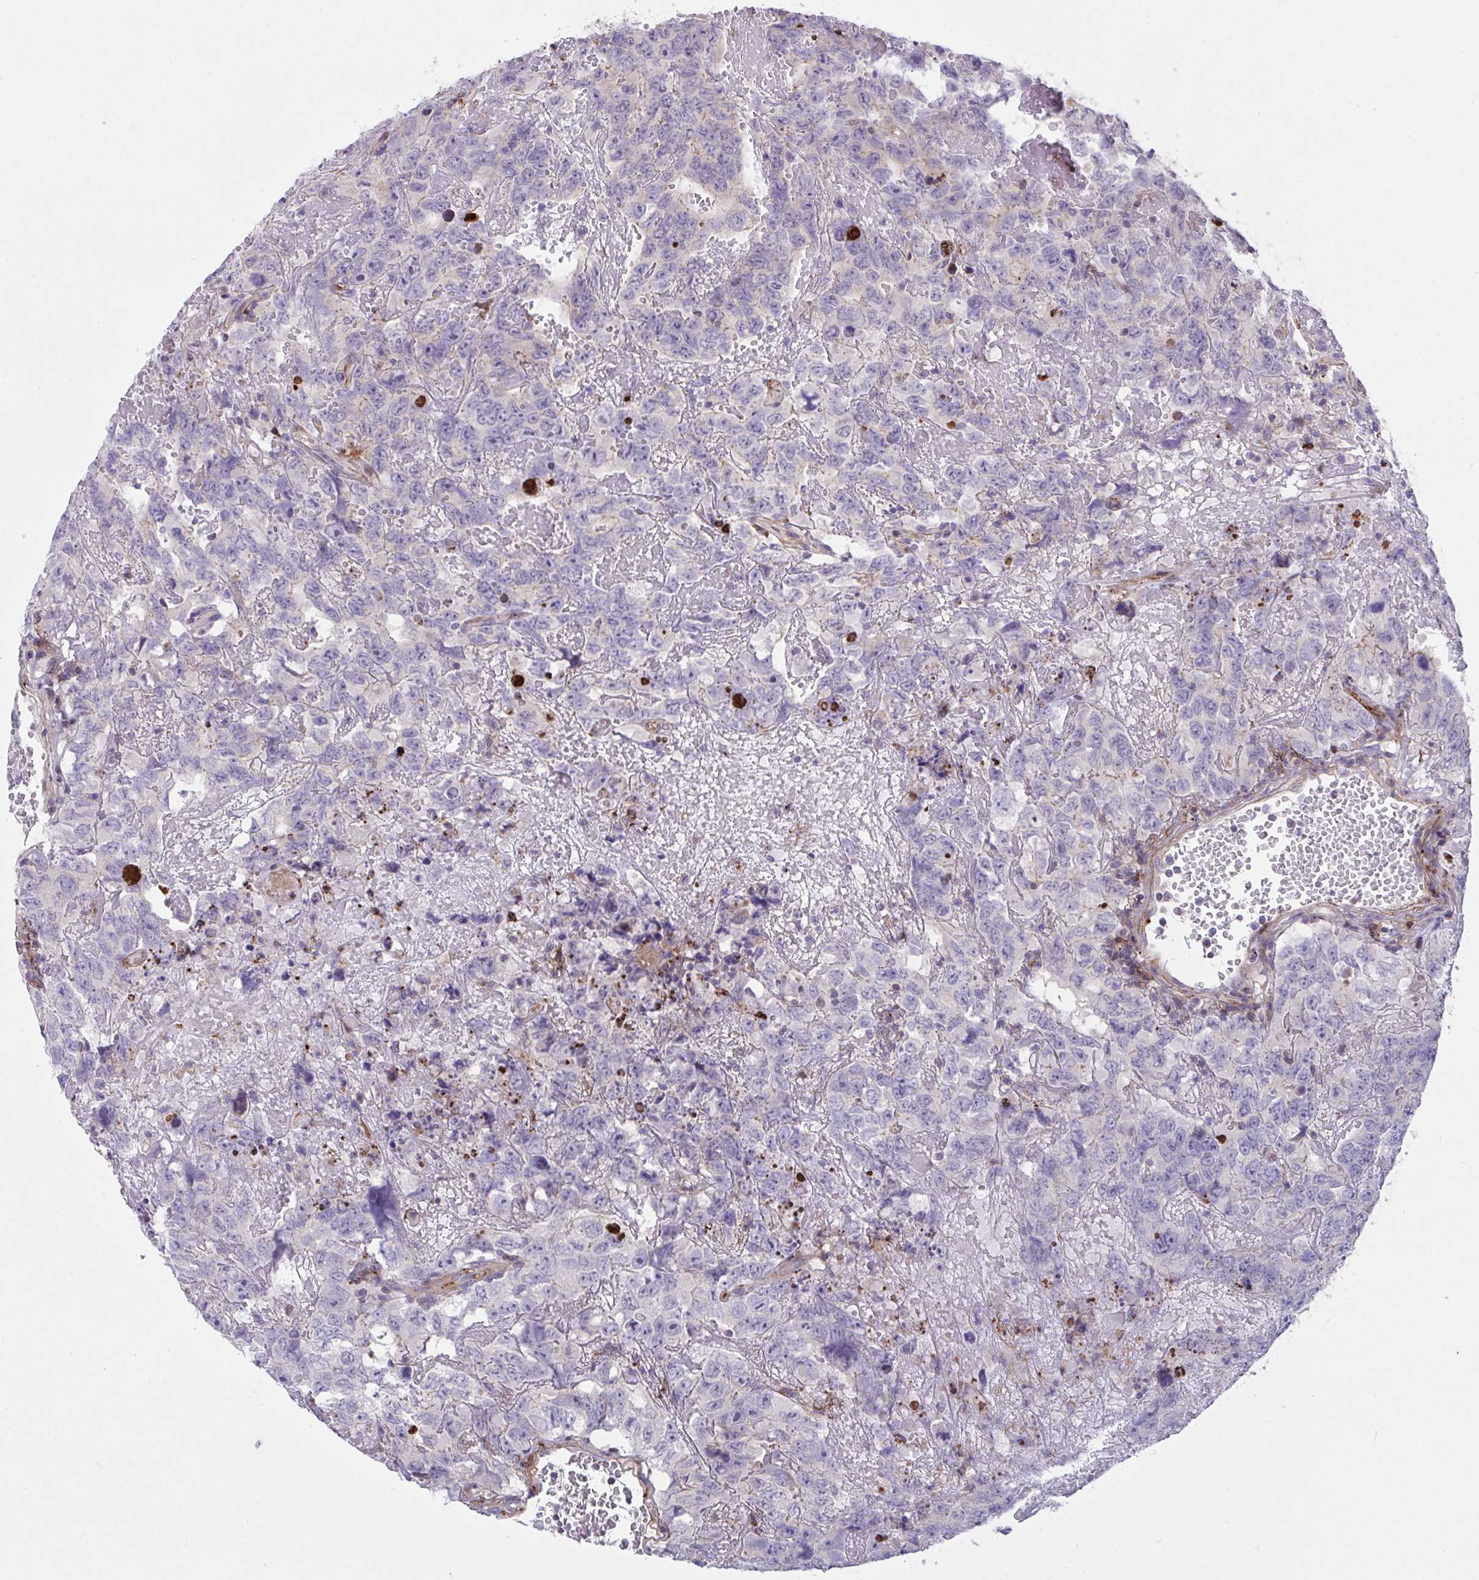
{"staining": {"intensity": "negative", "quantity": "none", "location": "none"}, "tissue": "testis cancer", "cell_type": "Tumor cells", "image_type": "cancer", "snomed": [{"axis": "morphology", "description": "Carcinoma, Embryonal, NOS"}, {"axis": "topography", "description": "Testis"}], "caption": "Human testis embryonal carcinoma stained for a protein using immunohistochemistry displays no staining in tumor cells.", "gene": "PPIH", "patient": {"sex": "male", "age": 45}}